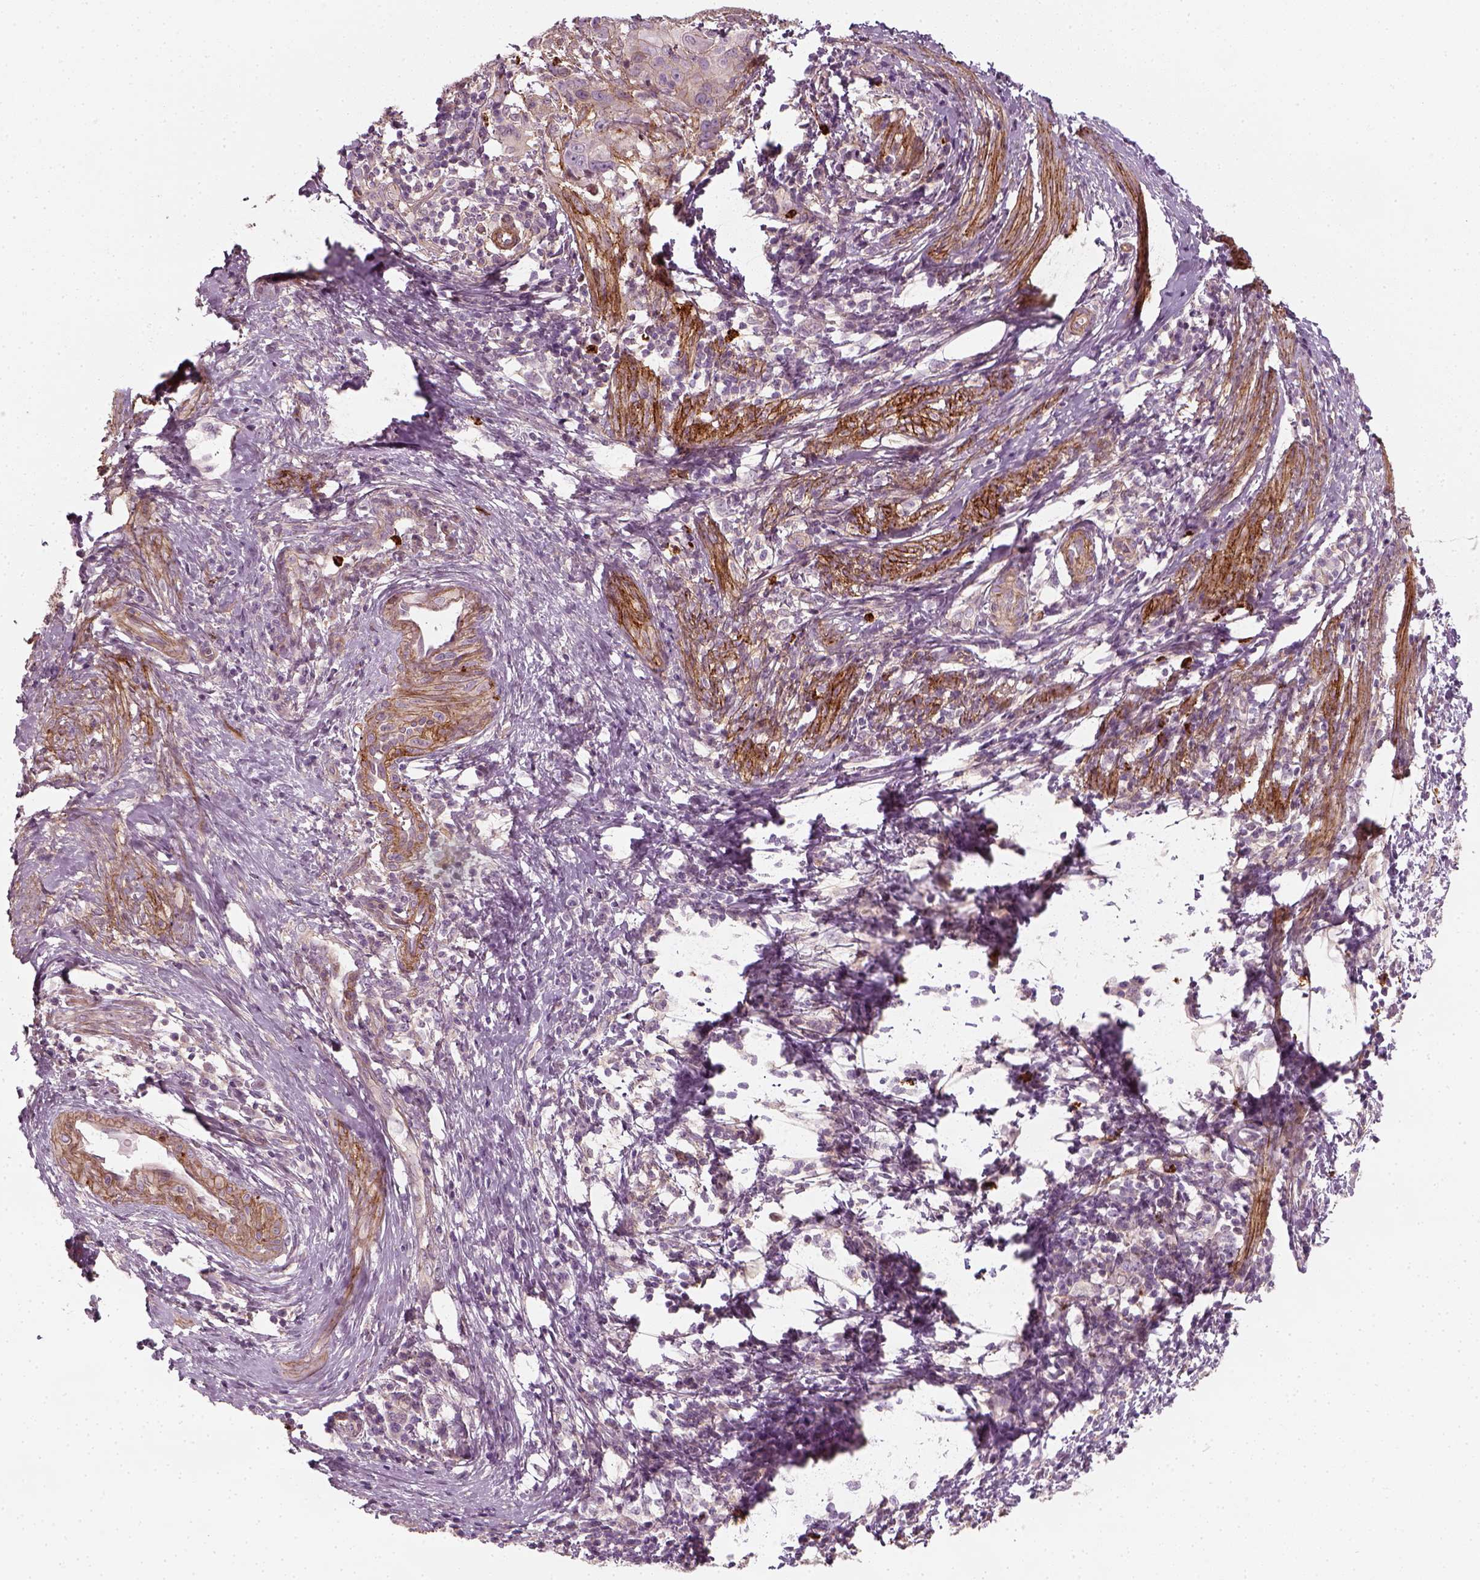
{"staining": {"intensity": "negative", "quantity": "none", "location": "none"}, "tissue": "cervical cancer", "cell_type": "Tumor cells", "image_type": "cancer", "snomed": [{"axis": "morphology", "description": "Squamous cell carcinoma, NOS"}, {"axis": "topography", "description": "Cervix"}], "caption": "A histopathology image of squamous cell carcinoma (cervical) stained for a protein reveals no brown staining in tumor cells.", "gene": "NPTN", "patient": {"sex": "female", "age": 65}}